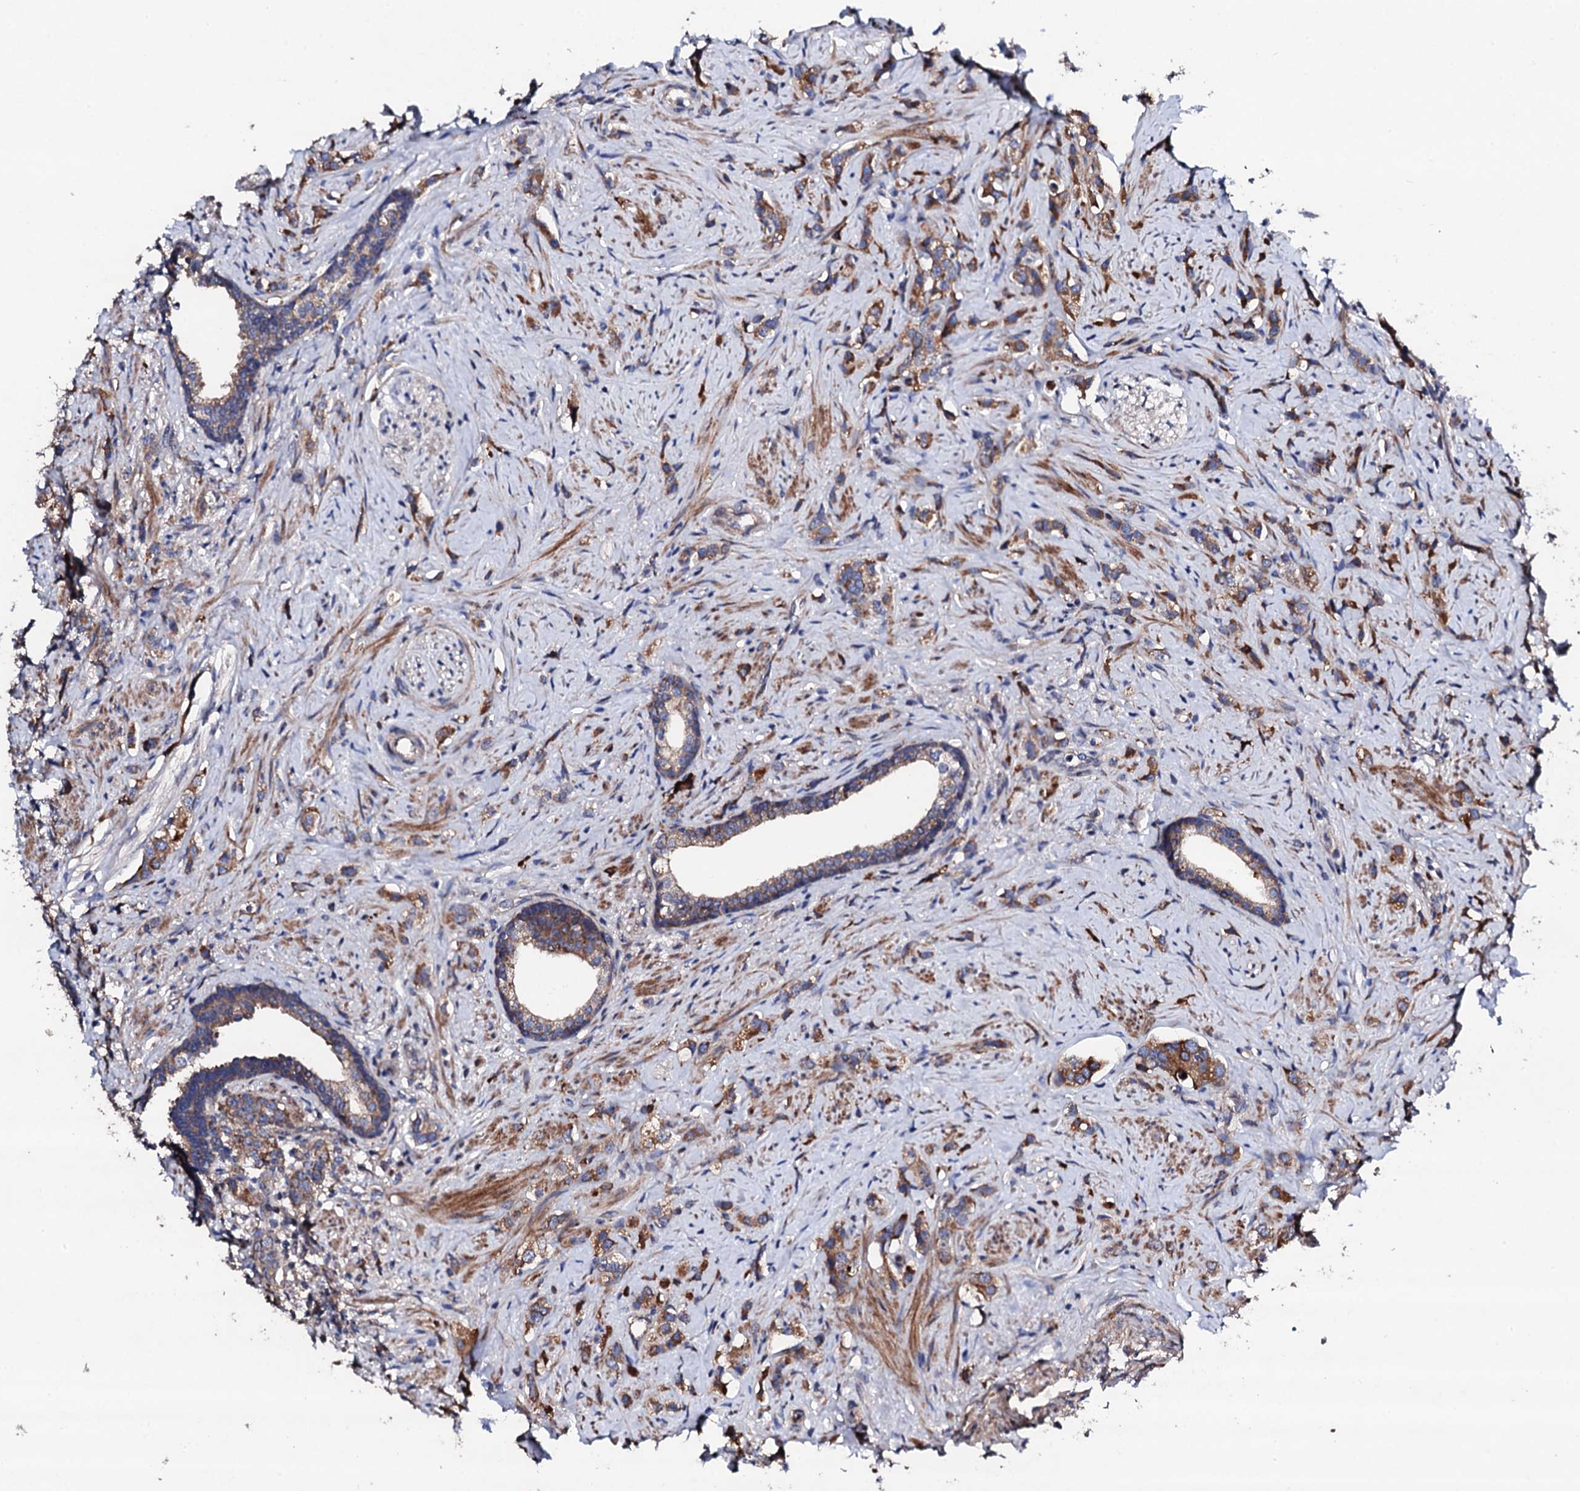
{"staining": {"intensity": "moderate", "quantity": ">75%", "location": "cytoplasmic/membranous"}, "tissue": "prostate cancer", "cell_type": "Tumor cells", "image_type": "cancer", "snomed": [{"axis": "morphology", "description": "Adenocarcinoma, High grade"}, {"axis": "topography", "description": "Prostate"}], "caption": "Human adenocarcinoma (high-grade) (prostate) stained for a protein (brown) demonstrates moderate cytoplasmic/membranous positive positivity in about >75% of tumor cells.", "gene": "LIPT2", "patient": {"sex": "male", "age": 63}}